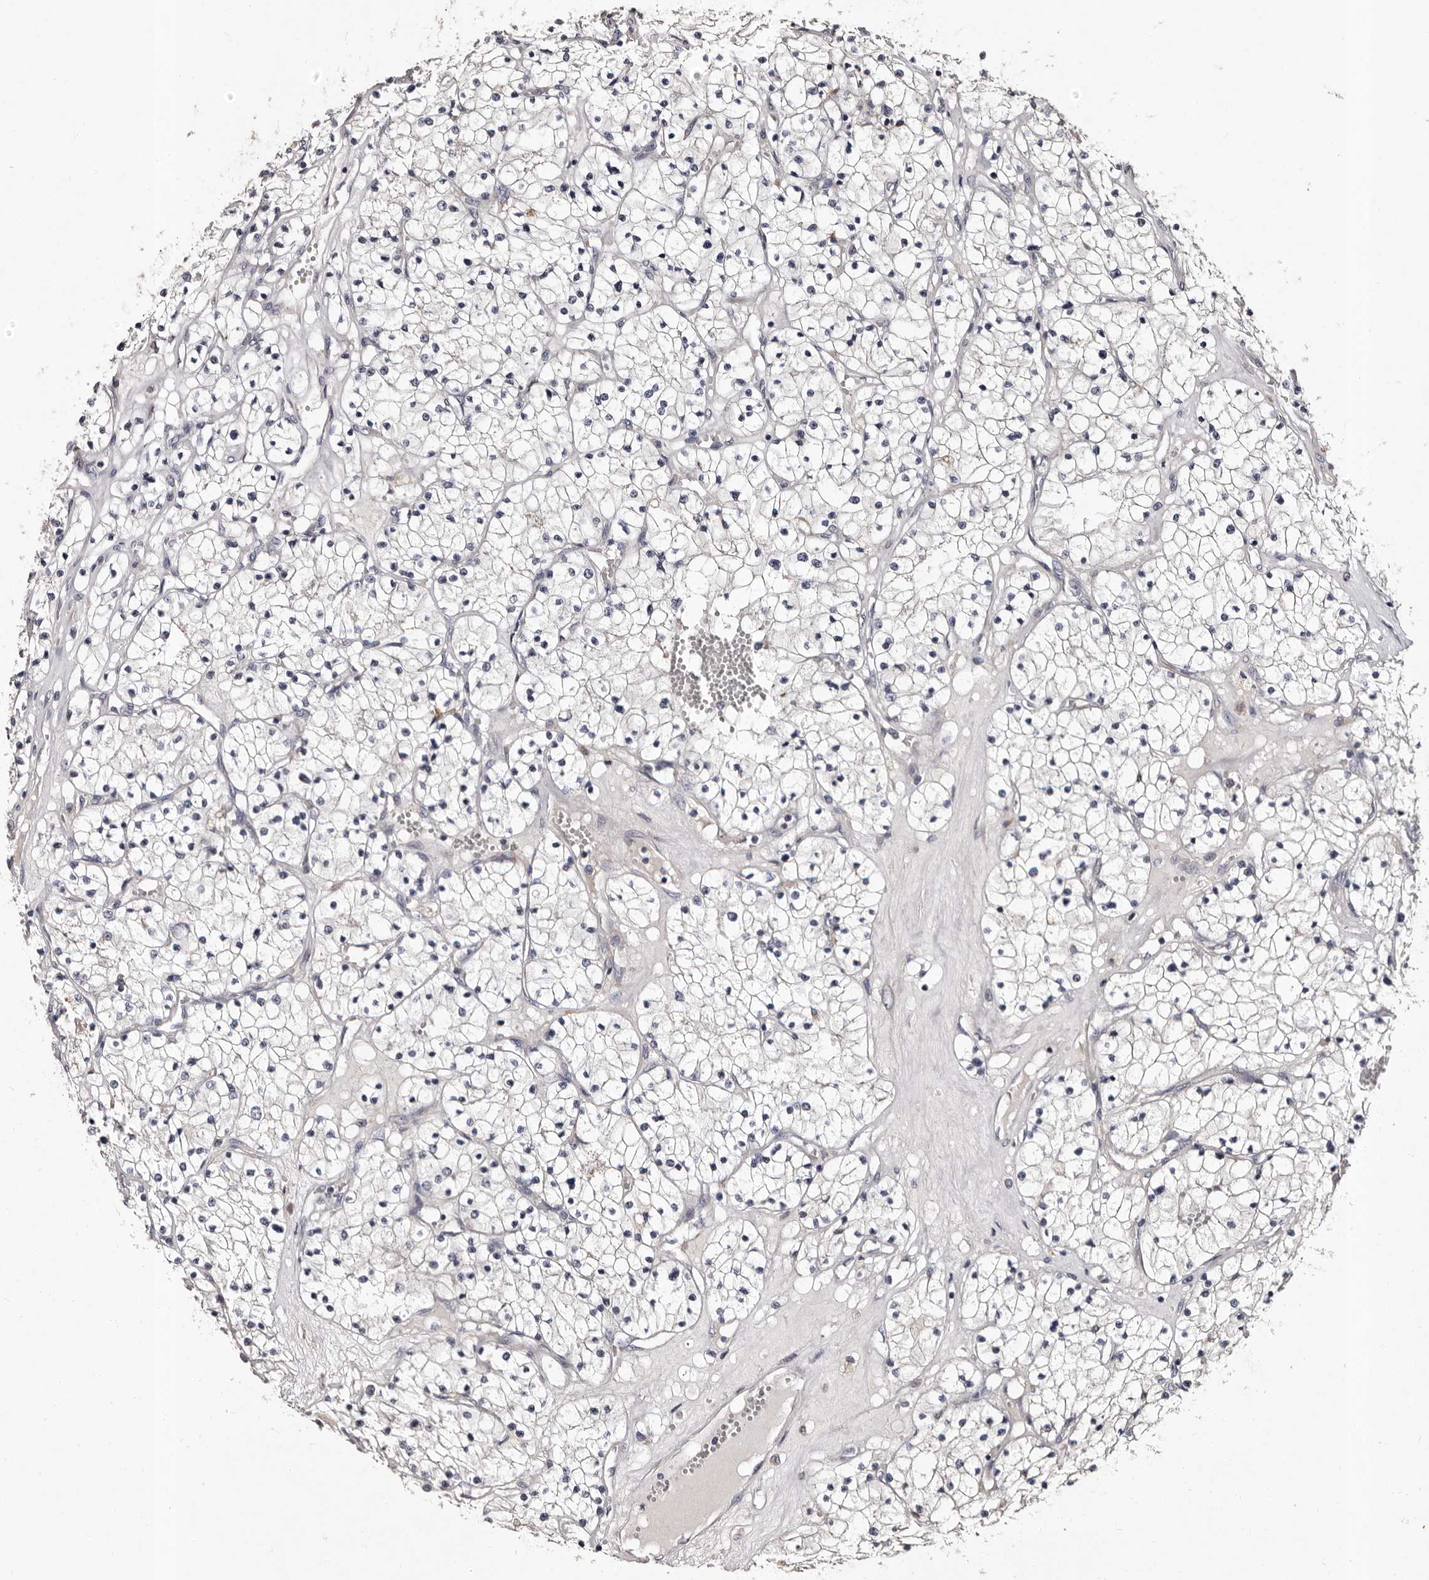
{"staining": {"intensity": "negative", "quantity": "none", "location": "none"}, "tissue": "renal cancer", "cell_type": "Tumor cells", "image_type": "cancer", "snomed": [{"axis": "morphology", "description": "Normal tissue, NOS"}, {"axis": "morphology", "description": "Adenocarcinoma, NOS"}, {"axis": "topography", "description": "Kidney"}], "caption": "Immunohistochemistry (IHC) of human renal adenocarcinoma exhibits no staining in tumor cells.", "gene": "FAM91A1", "patient": {"sex": "male", "age": 68}}